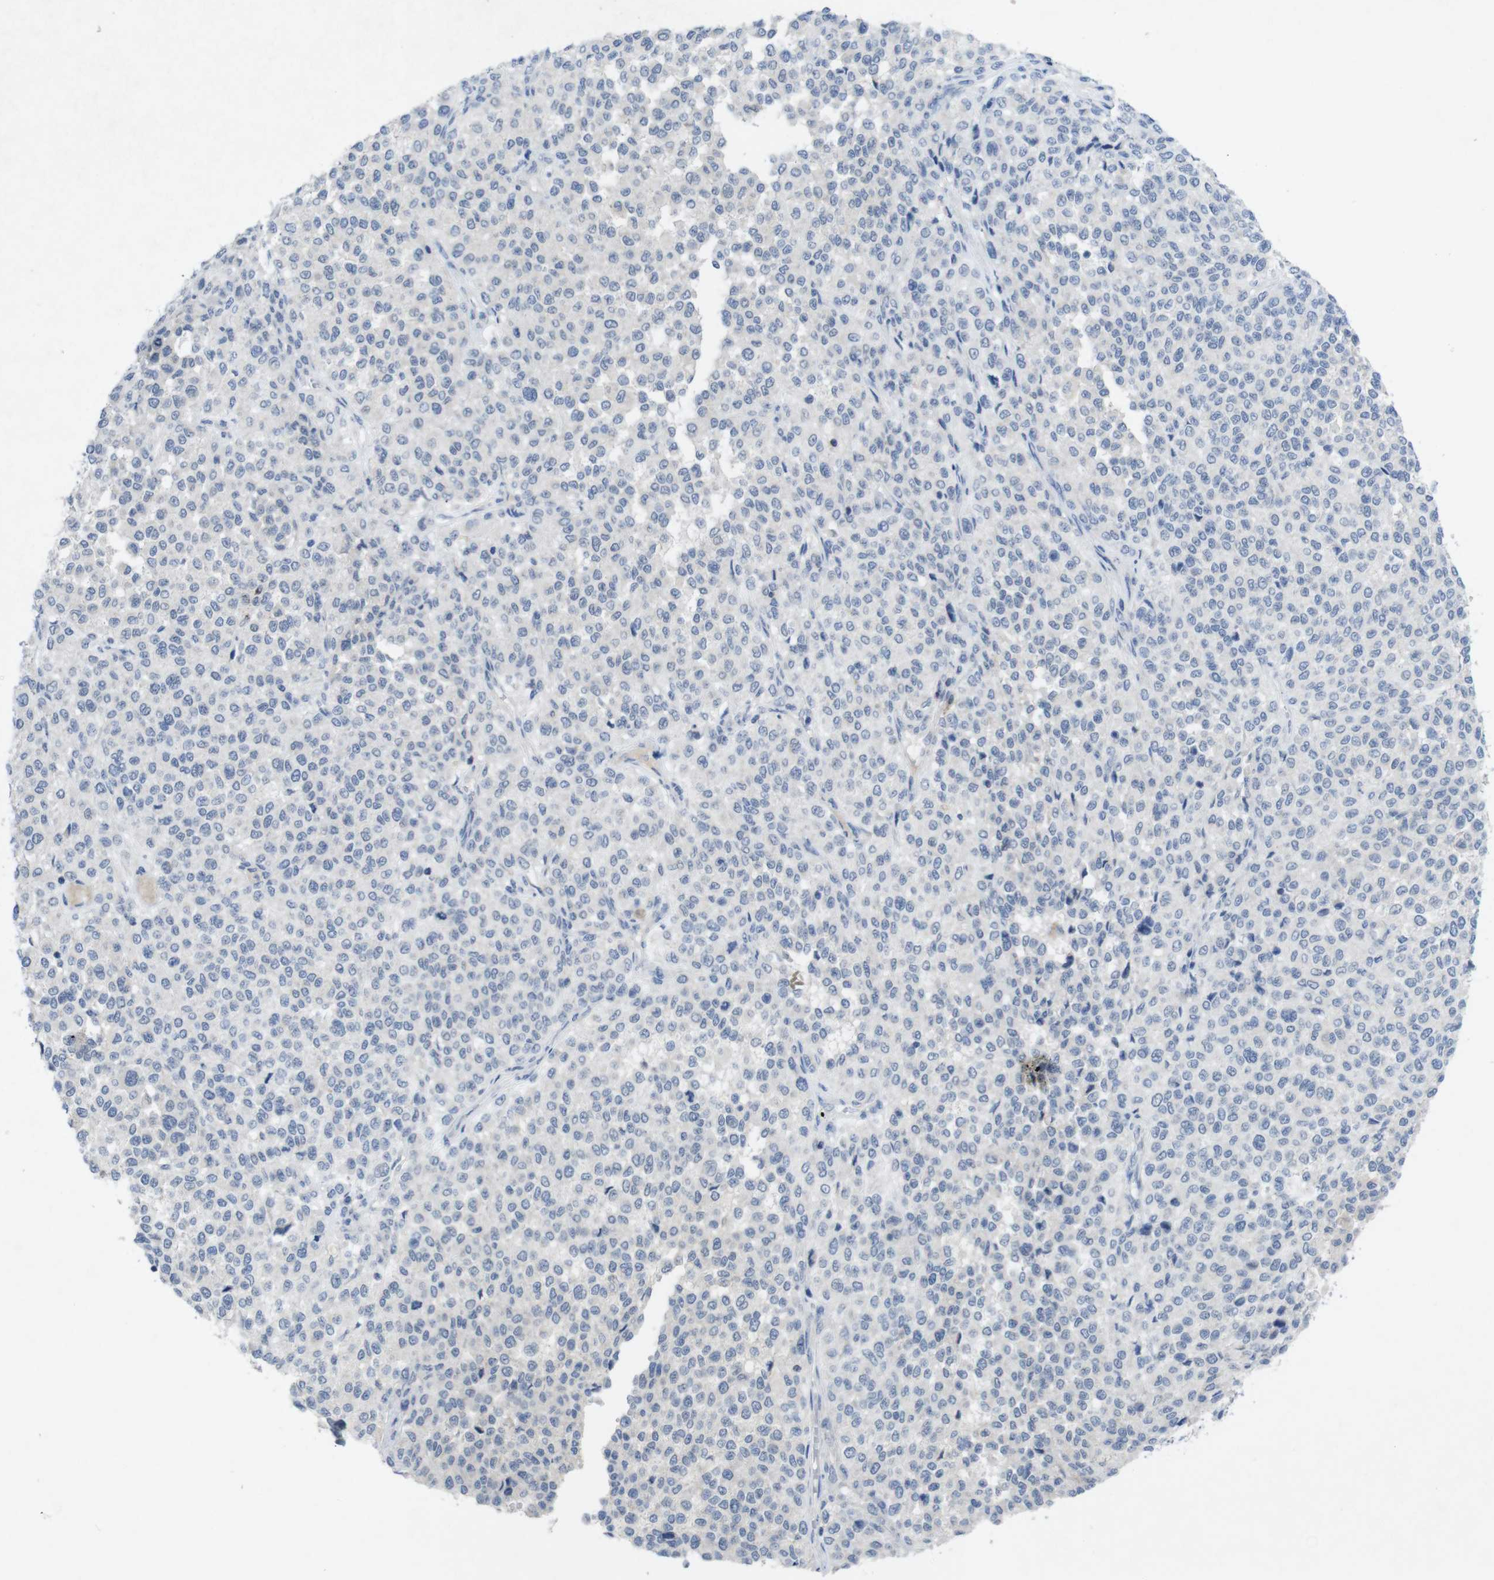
{"staining": {"intensity": "negative", "quantity": "none", "location": "none"}, "tissue": "melanoma", "cell_type": "Tumor cells", "image_type": "cancer", "snomed": [{"axis": "morphology", "description": "Malignant melanoma, Metastatic site"}, {"axis": "topography", "description": "Pancreas"}], "caption": "This is an immunohistochemistry (IHC) micrograph of melanoma. There is no expression in tumor cells.", "gene": "SLAMF7", "patient": {"sex": "female", "age": 30}}